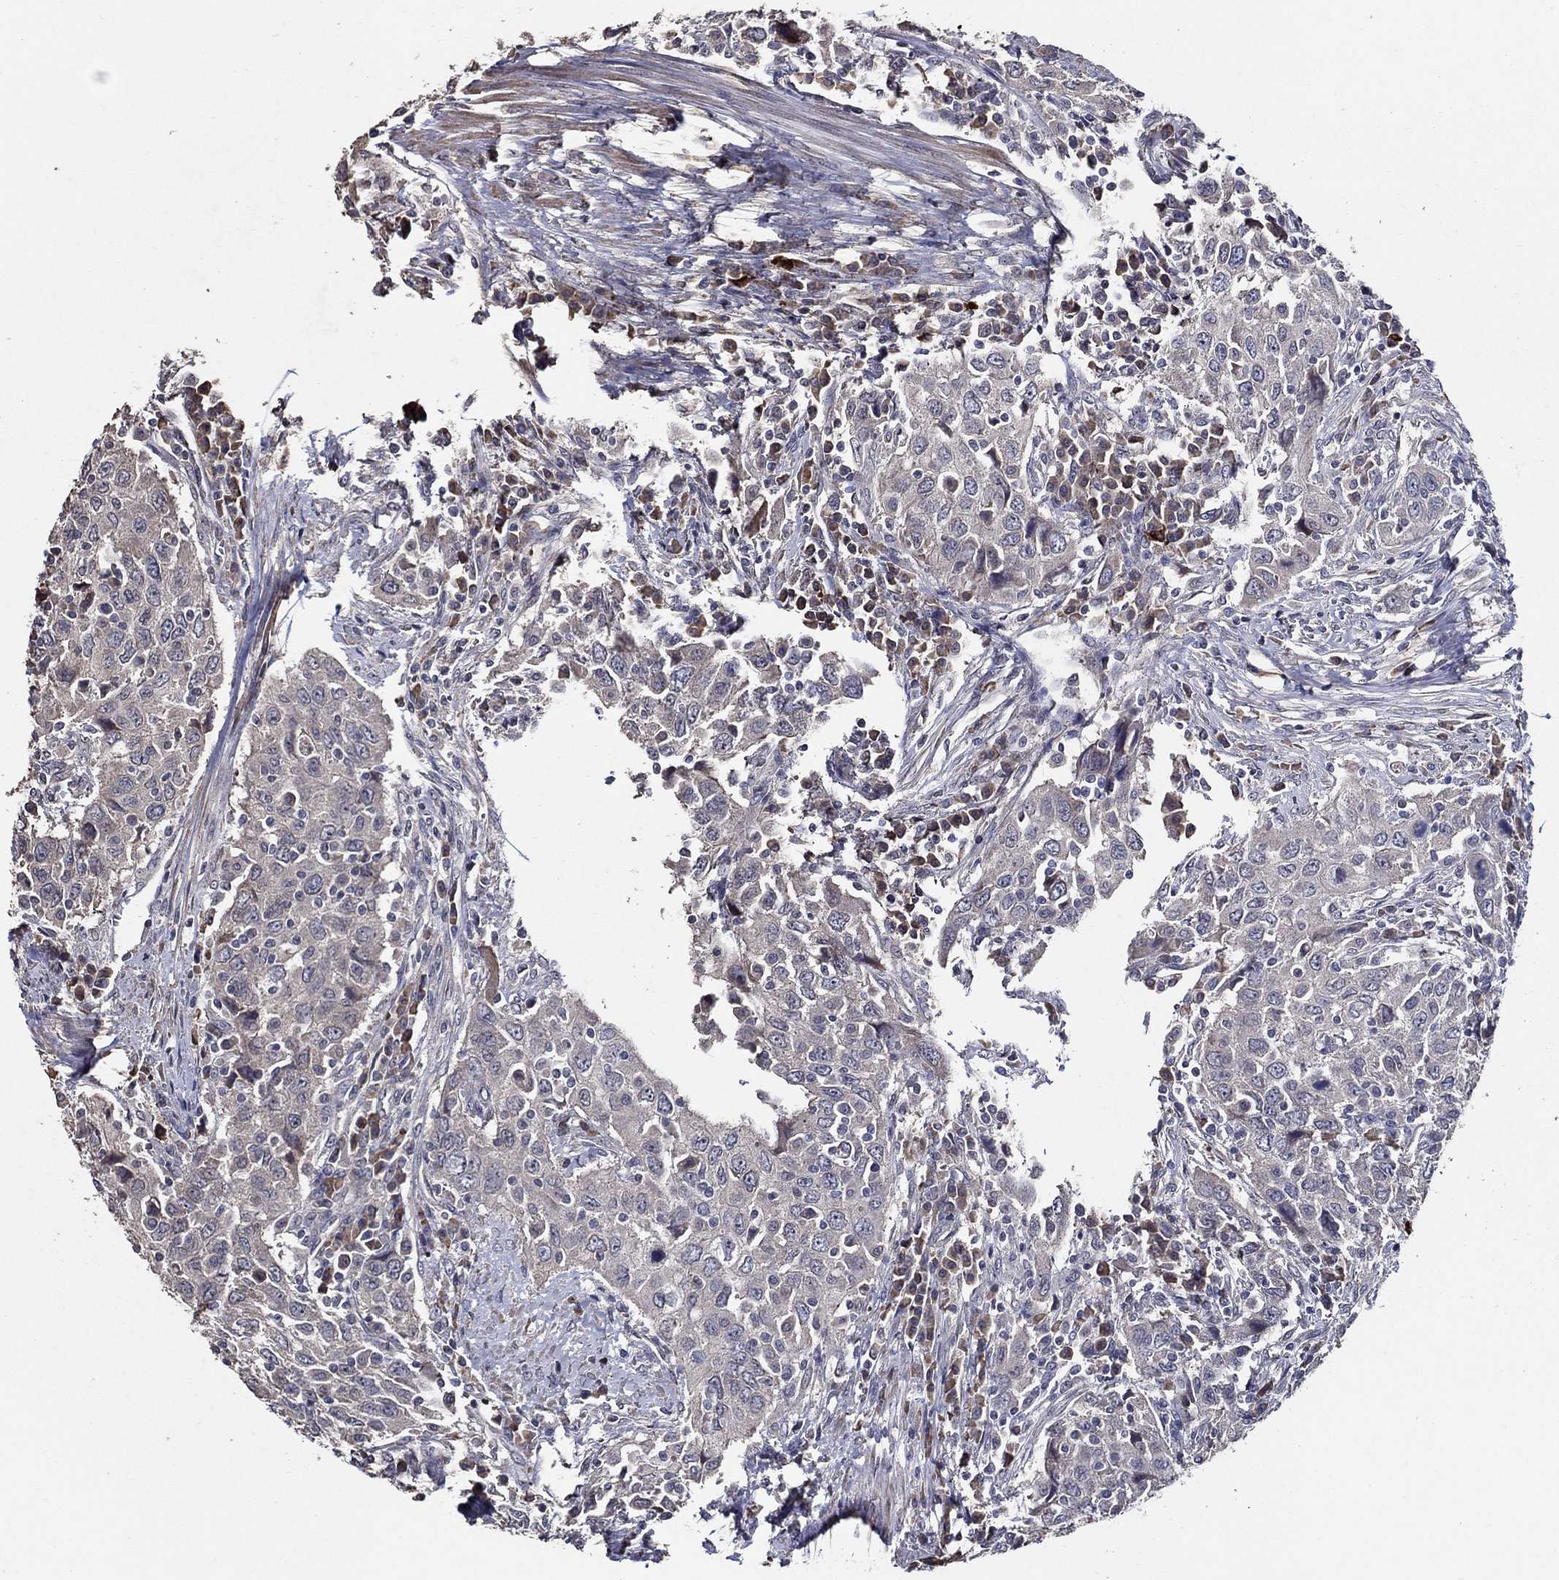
{"staining": {"intensity": "weak", "quantity": "<25%", "location": "cytoplasmic/membranous"}, "tissue": "urothelial cancer", "cell_type": "Tumor cells", "image_type": "cancer", "snomed": [{"axis": "morphology", "description": "Urothelial carcinoma, High grade"}, {"axis": "topography", "description": "Urinary bladder"}], "caption": "DAB (3,3'-diaminobenzidine) immunohistochemical staining of human urothelial cancer exhibits no significant staining in tumor cells. (DAB (3,3'-diaminobenzidine) immunohistochemistry visualized using brightfield microscopy, high magnification).", "gene": "HAP1", "patient": {"sex": "male", "age": 76}}